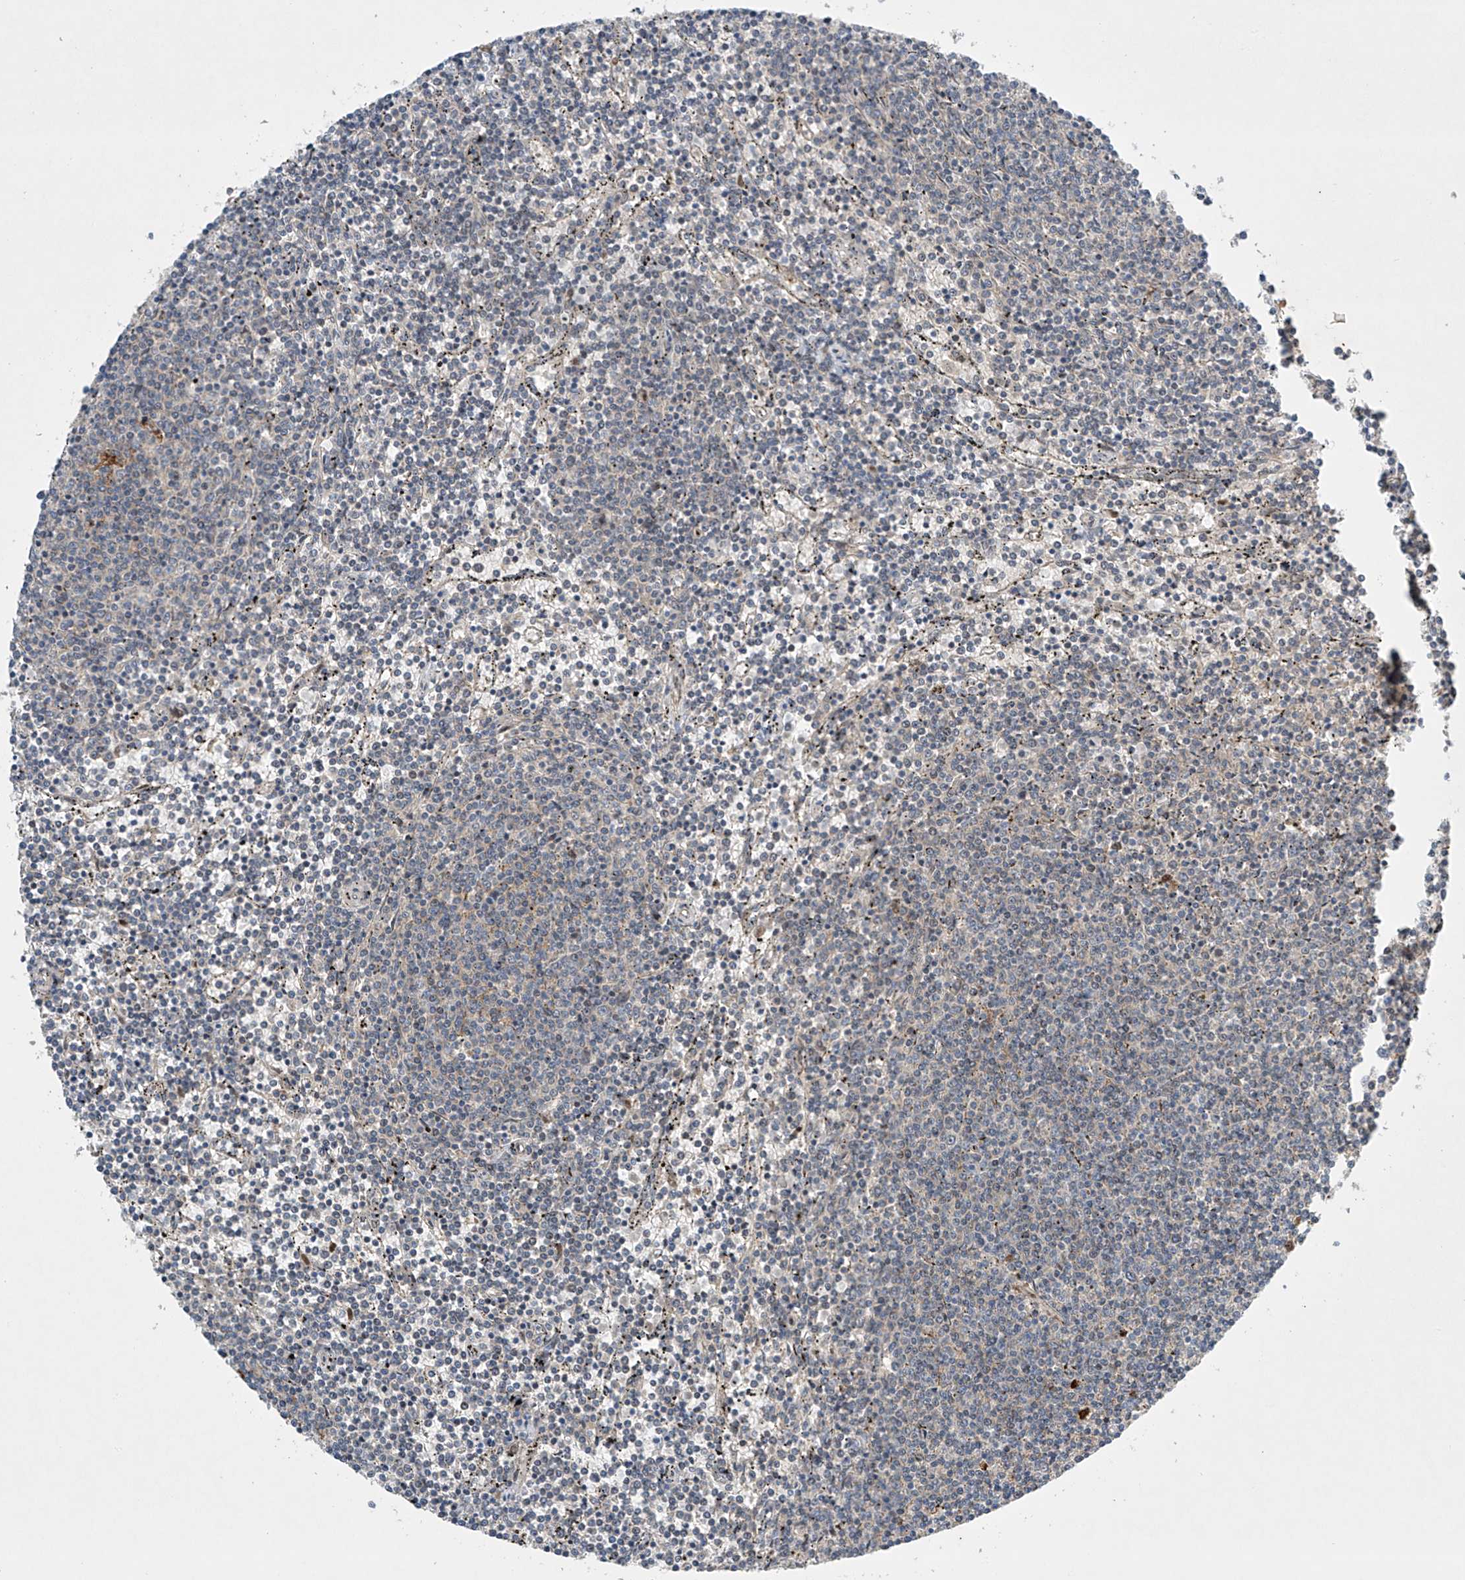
{"staining": {"intensity": "negative", "quantity": "none", "location": "none"}, "tissue": "lymphoma", "cell_type": "Tumor cells", "image_type": "cancer", "snomed": [{"axis": "morphology", "description": "Malignant lymphoma, non-Hodgkin's type, Low grade"}, {"axis": "topography", "description": "Spleen"}], "caption": "This is an IHC micrograph of lymphoma. There is no expression in tumor cells.", "gene": "TJAP1", "patient": {"sex": "female", "age": 50}}